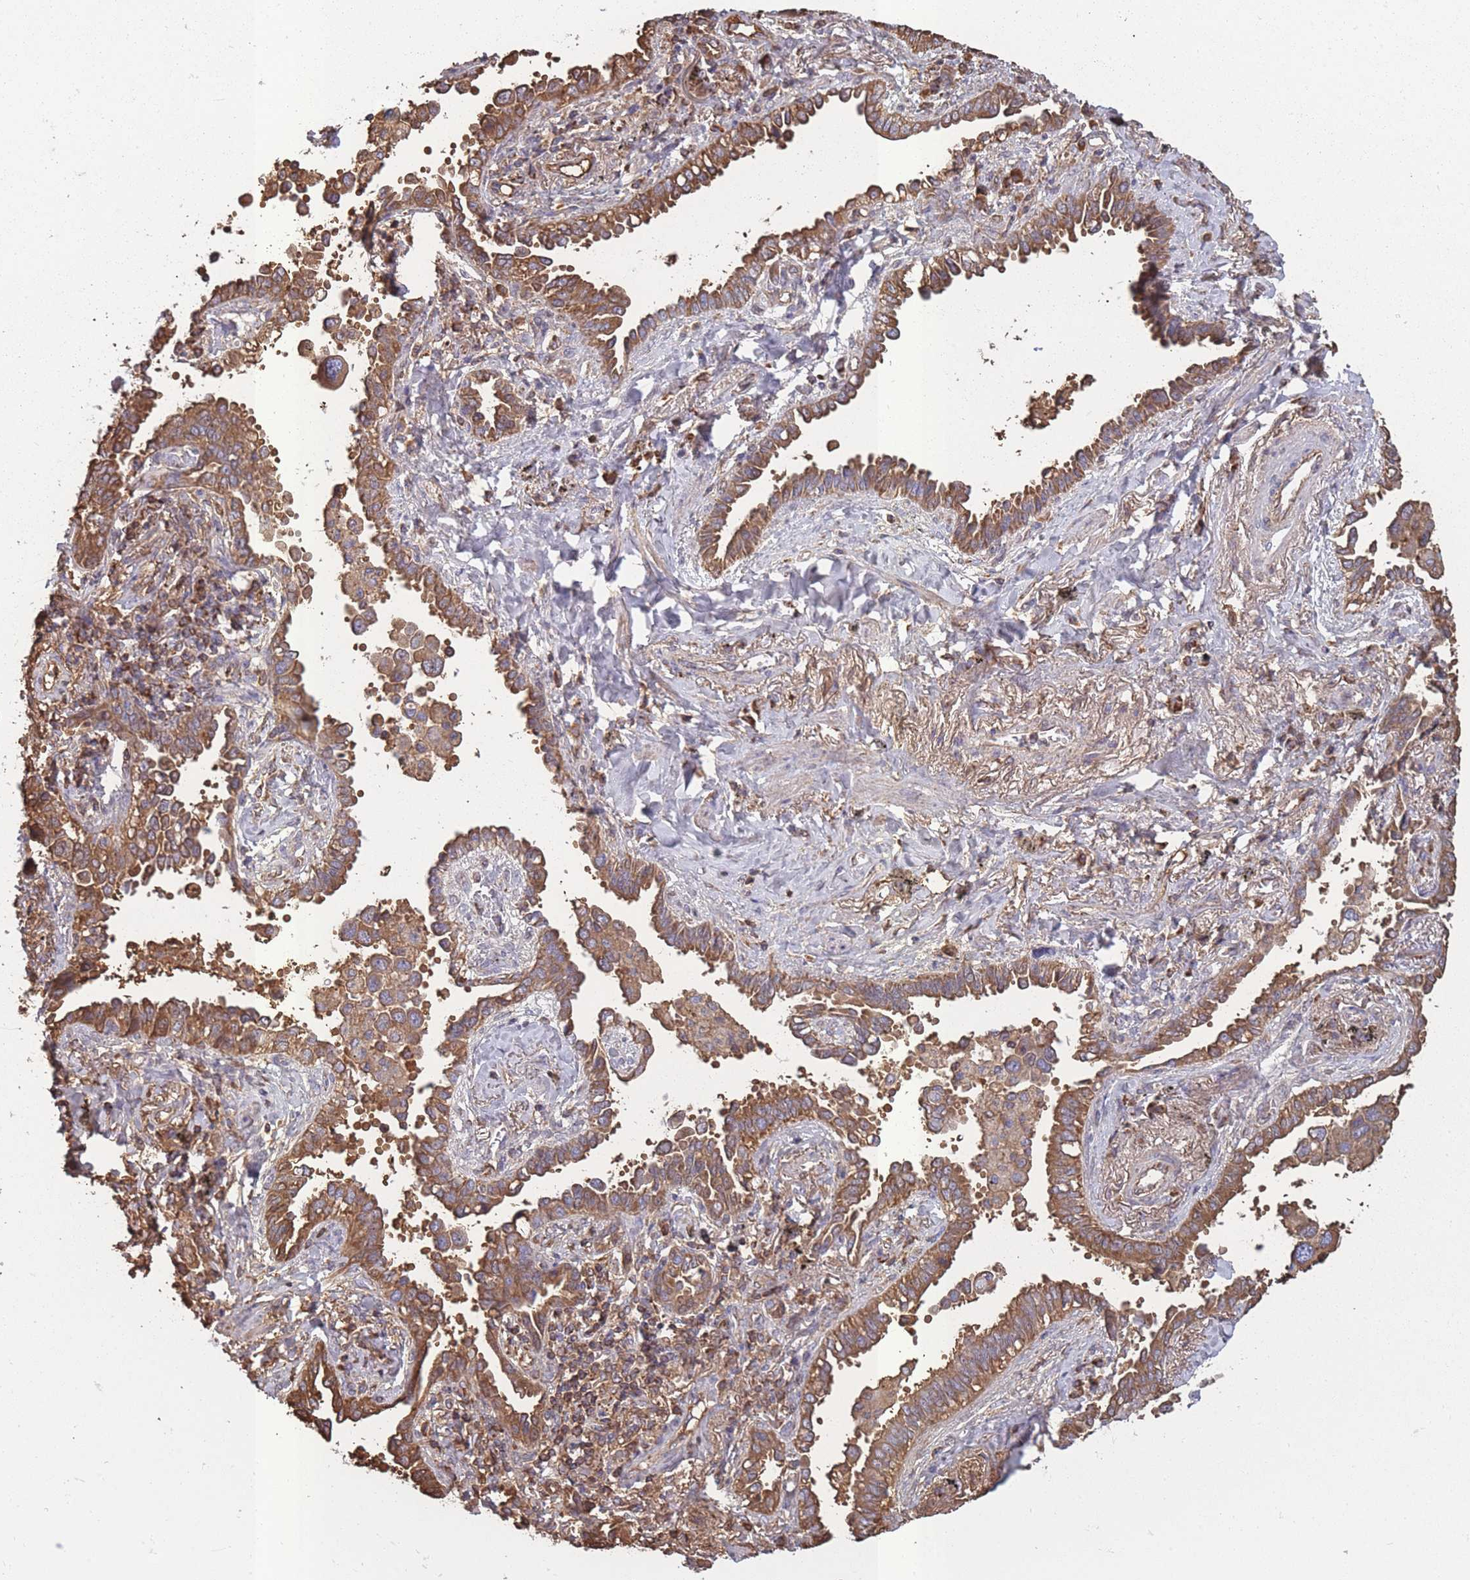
{"staining": {"intensity": "moderate", "quantity": ">75%", "location": "cytoplasmic/membranous"}, "tissue": "lung cancer", "cell_type": "Tumor cells", "image_type": "cancer", "snomed": [{"axis": "morphology", "description": "Adenocarcinoma, NOS"}, {"axis": "topography", "description": "Lung"}], "caption": "A high-resolution histopathology image shows immunohistochemistry (IHC) staining of adenocarcinoma (lung), which displays moderate cytoplasmic/membranous positivity in about >75% of tumor cells.", "gene": "KAT2A", "patient": {"sex": "male", "age": 67}}